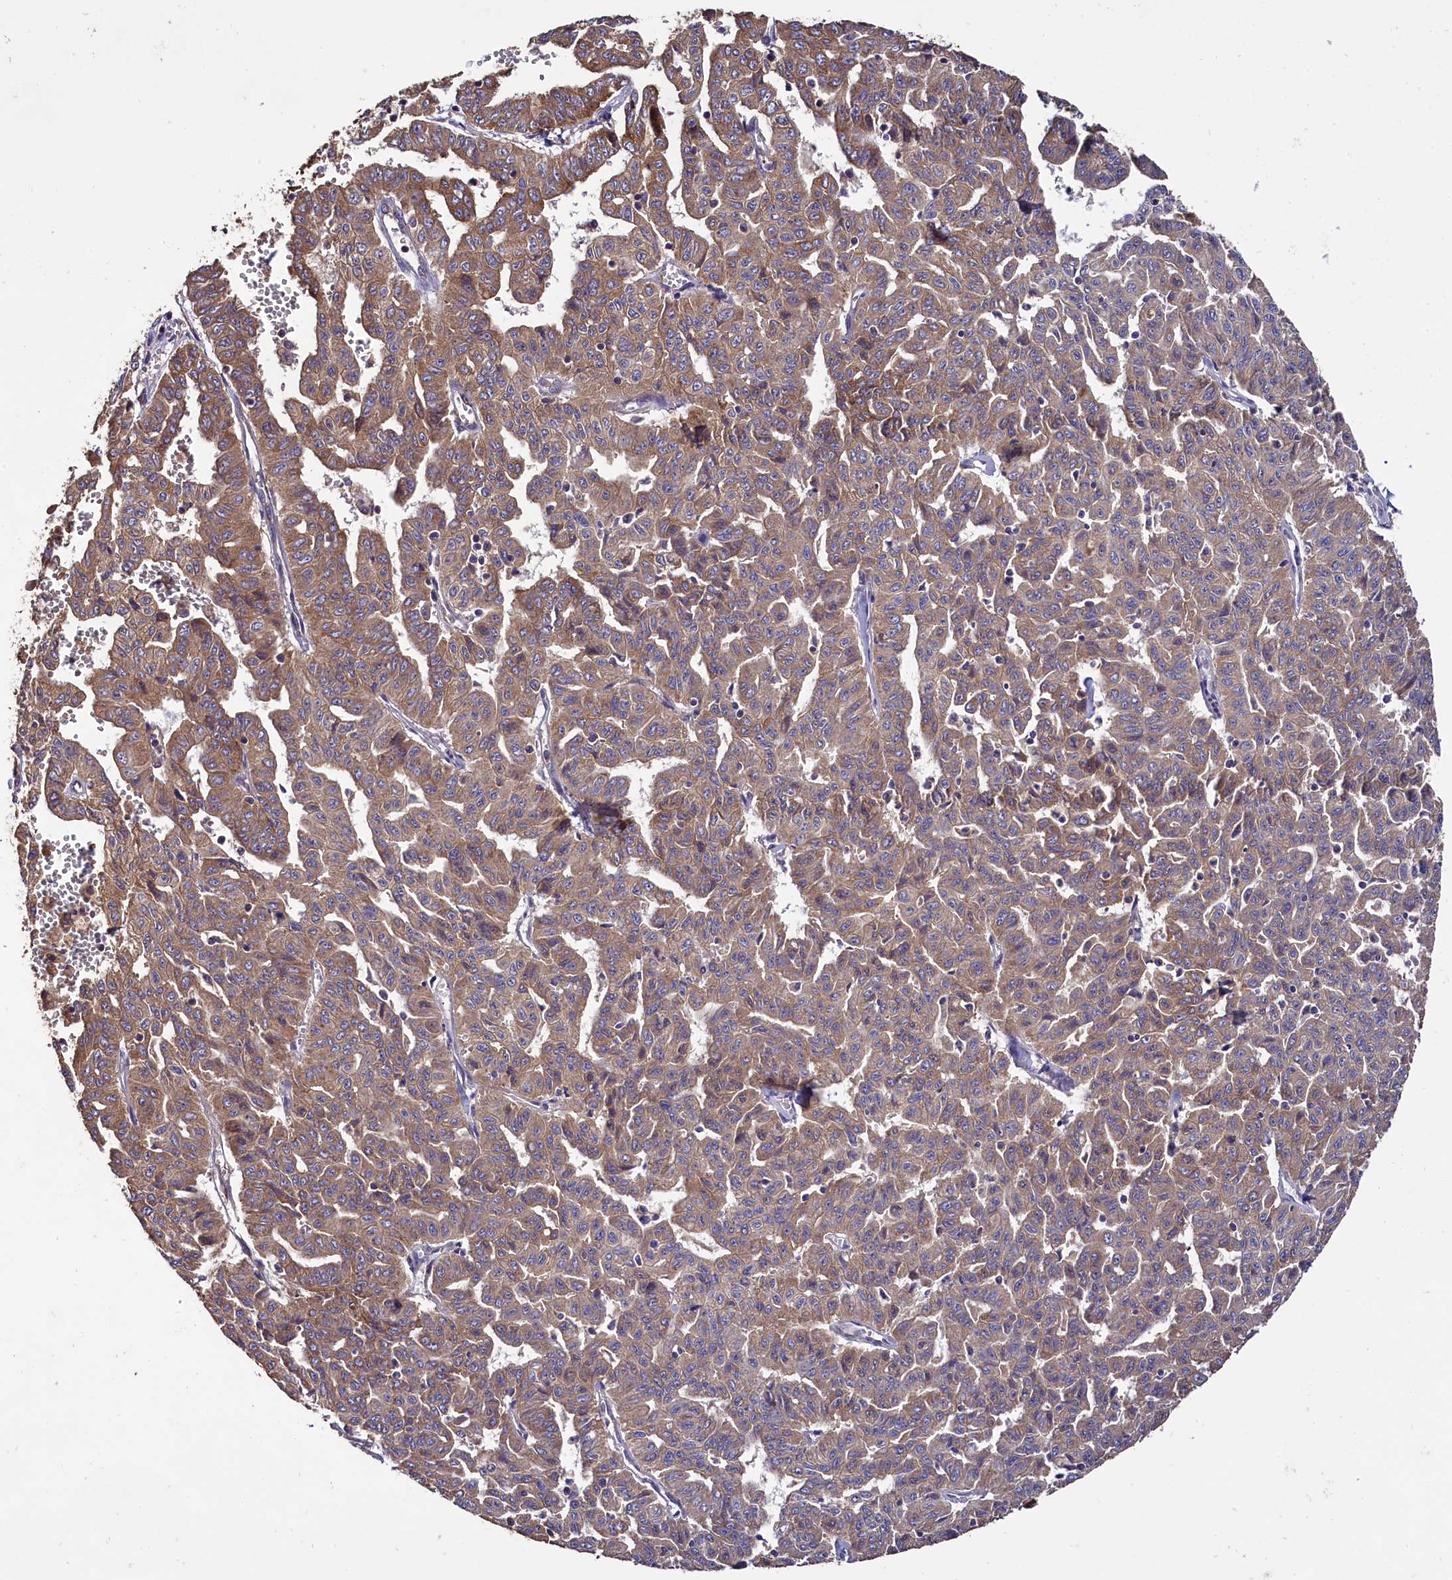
{"staining": {"intensity": "moderate", "quantity": ">75%", "location": "cytoplasmic/membranous"}, "tissue": "liver cancer", "cell_type": "Tumor cells", "image_type": "cancer", "snomed": [{"axis": "morphology", "description": "Cholangiocarcinoma"}, {"axis": "topography", "description": "Liver"}], "caption": "Moderate cytoplasmic/membranous protein expression is appreciated in about >75% of tumor cells in liver cancer (cholangiocarcinoma).", "gene": "ENKD1", "patient": {"sex": "female", "age": 77}}